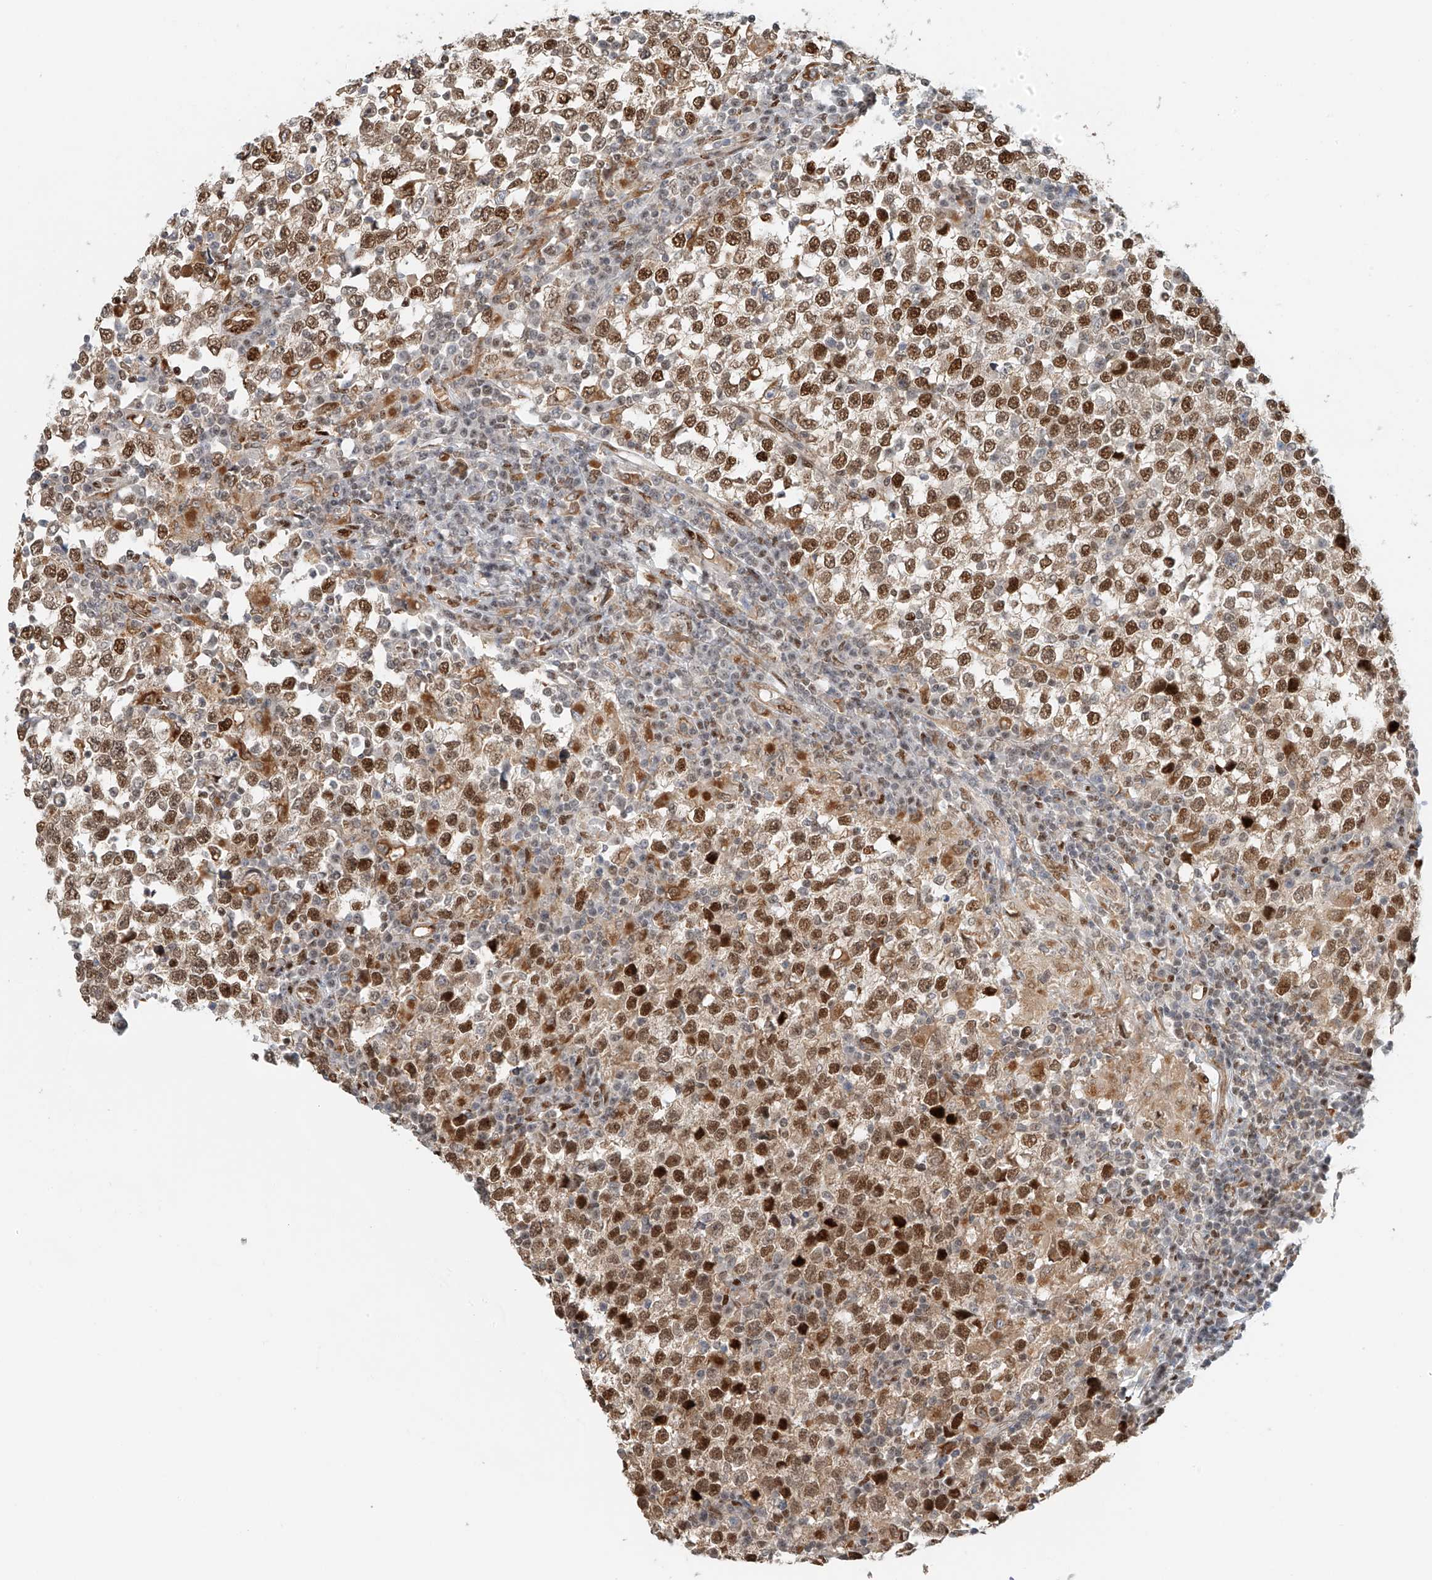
{"staining": {"intensity": "strong", "quantity": ">75%", "location": "nuclear"}, "tissue": "testis cancer", "cell_type": "Tumor cells", "image_type": "cancer", "snomed": [{"axis": "morphology", "description": "Seminoma, NOS"}, {"axis": "topography", "description": "Testis"}], "caption": "Immunohistochemistry (IHC) (DAB) staining of human seminoma (testis) displays strong nuclear protein staining in approximately >75% of tumor cells.", "gene": "ZNF514", "patient": {"sex": "male", "age": 65}}